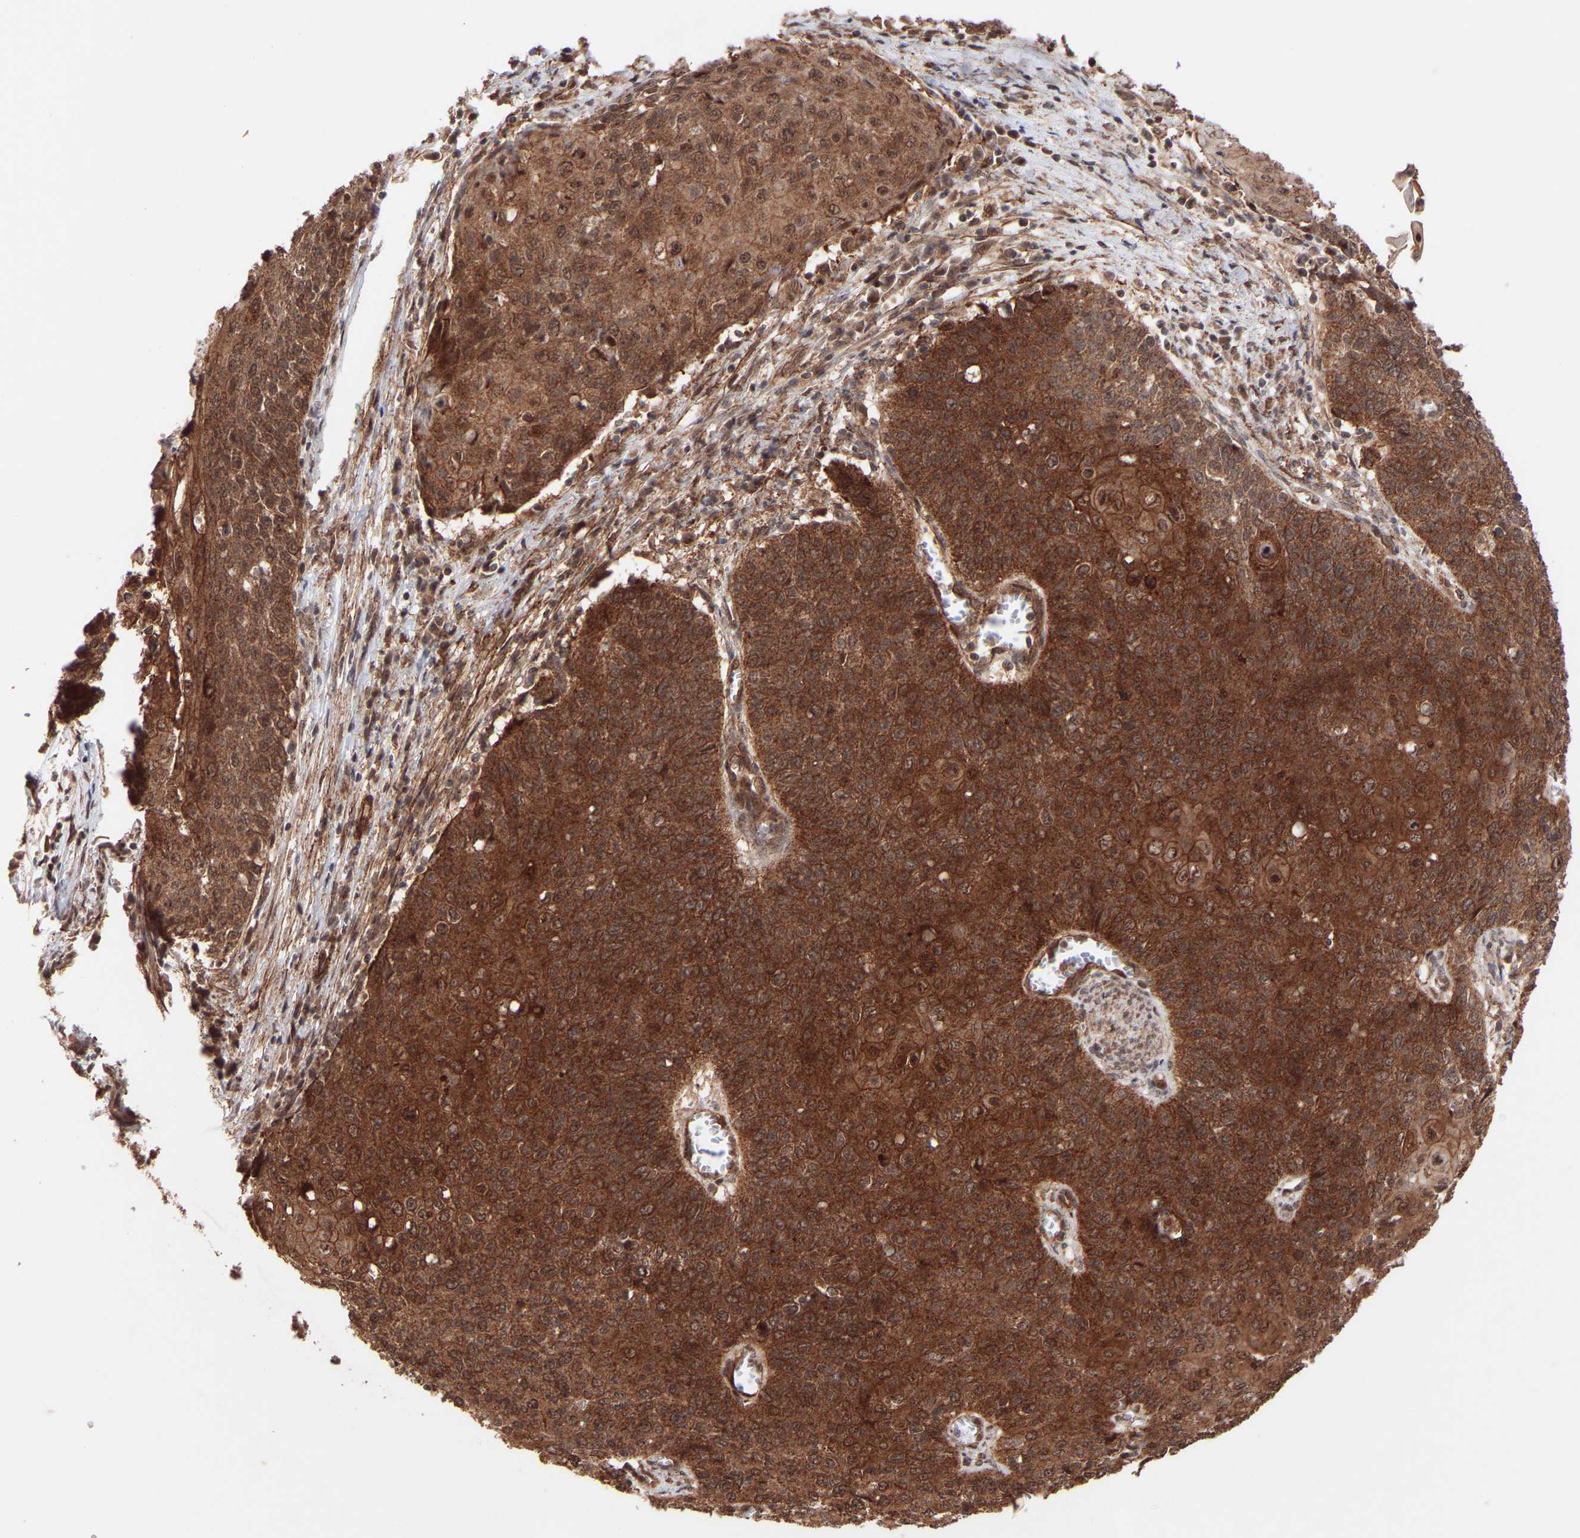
{"staining": {"intensity": "strong", "quantity": ">75%", "location": "cytoplasmic/membranous,nuclear"}, "tissue": "cervical cancer", "cell_type": "Tumor cells", "image_type": "cancer", "snomed": [{"axis": "morphology", "description": "Squamous cell carcinoma, NOS"}, {"axis": "topography", "description": "Cervix"}], "caption": "Approximately >75% of tumor cells in human squamous cell carcinoma (cervical) exhibit strong cytoplasmic/membranous and nuclear protein positivity as visualized by brown immunohistochemical staining.", "gene": "PDLIM5", "patient": {"sex": "female", "age": 39}}